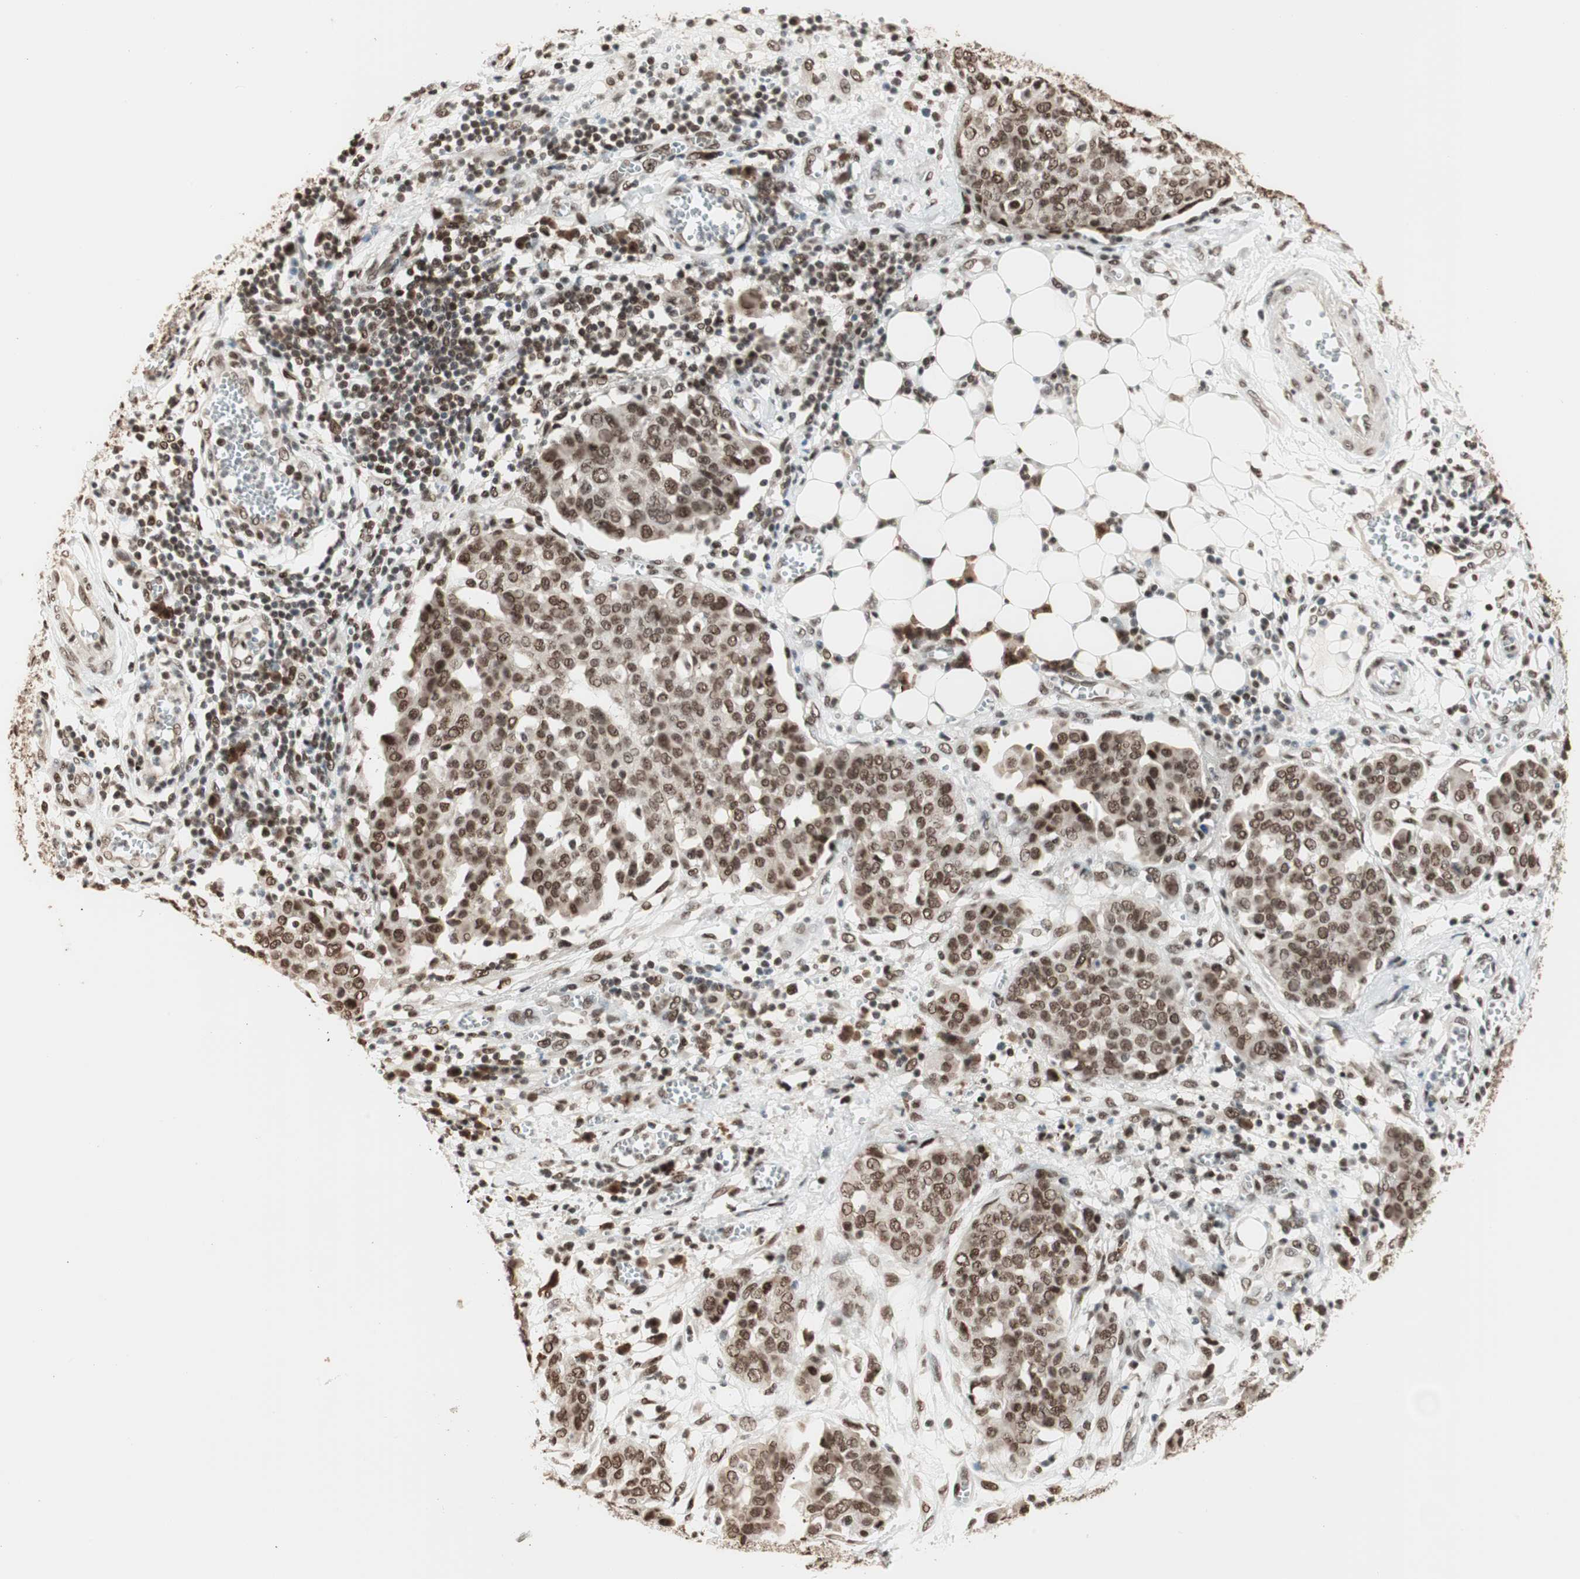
{"staining": {"intensity": "strong", "quantity": ">75%", "location": "nuclear"}, "tissue": "ovarian cancer", "cell_type": "Tumor cells", "image_type": "cancer", "snomed": [{"axis": "morphology", "description": "Cystadenocarcinoma, serous, NOS"}, {"axis": "topography", "description": "Soft tissue"}, {"axis": "topography", "description": "Ovary"}], "caption": "A micrograph of human ovarian cancer stained for a protein displays strong nuclear brown staining in tumor cells.", "gene": "SMARCE1", "patient": {"sex": "female", "age": 57}}